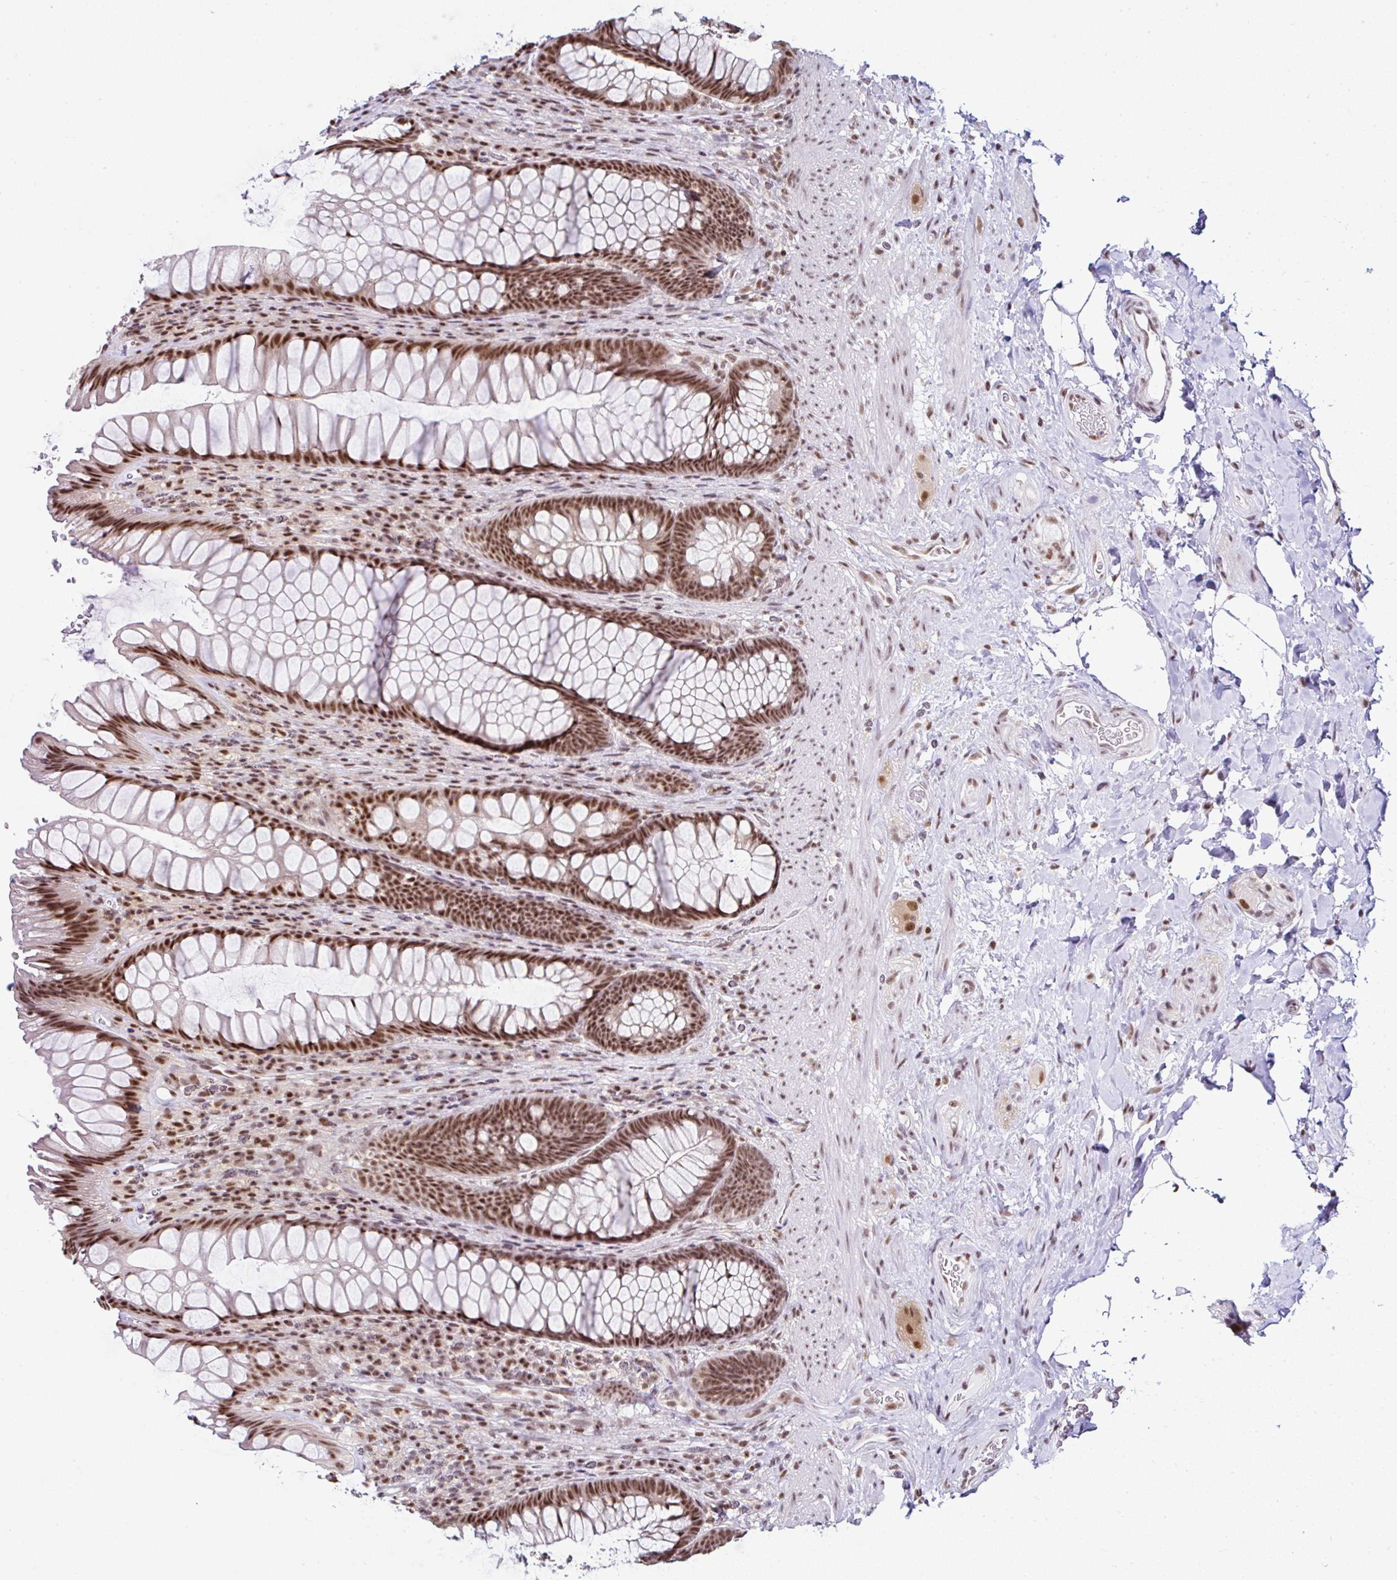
{"staining": {"intensity": "moderate", "quantity": ">75%", "location": "nuclear"}, "tissue": "rectum", "cell_type": "Glandular cells", "image_type": "normal", "snomed": [{"axis": "morphology", "description": "Normal tissue, NOS"}, {"axis": "topography", "description": "Rectum"}], "caption": "This image demonstrates unremarkable rectum stained with immunohistochemistry (IHC) to label a protein in brown. The nuclear of glandular cells show moderate positivity for the protein. Nuclei are counter-stained blue.", "gene": "PTPN2", "patient": {"sex": "male", "age": 53}}